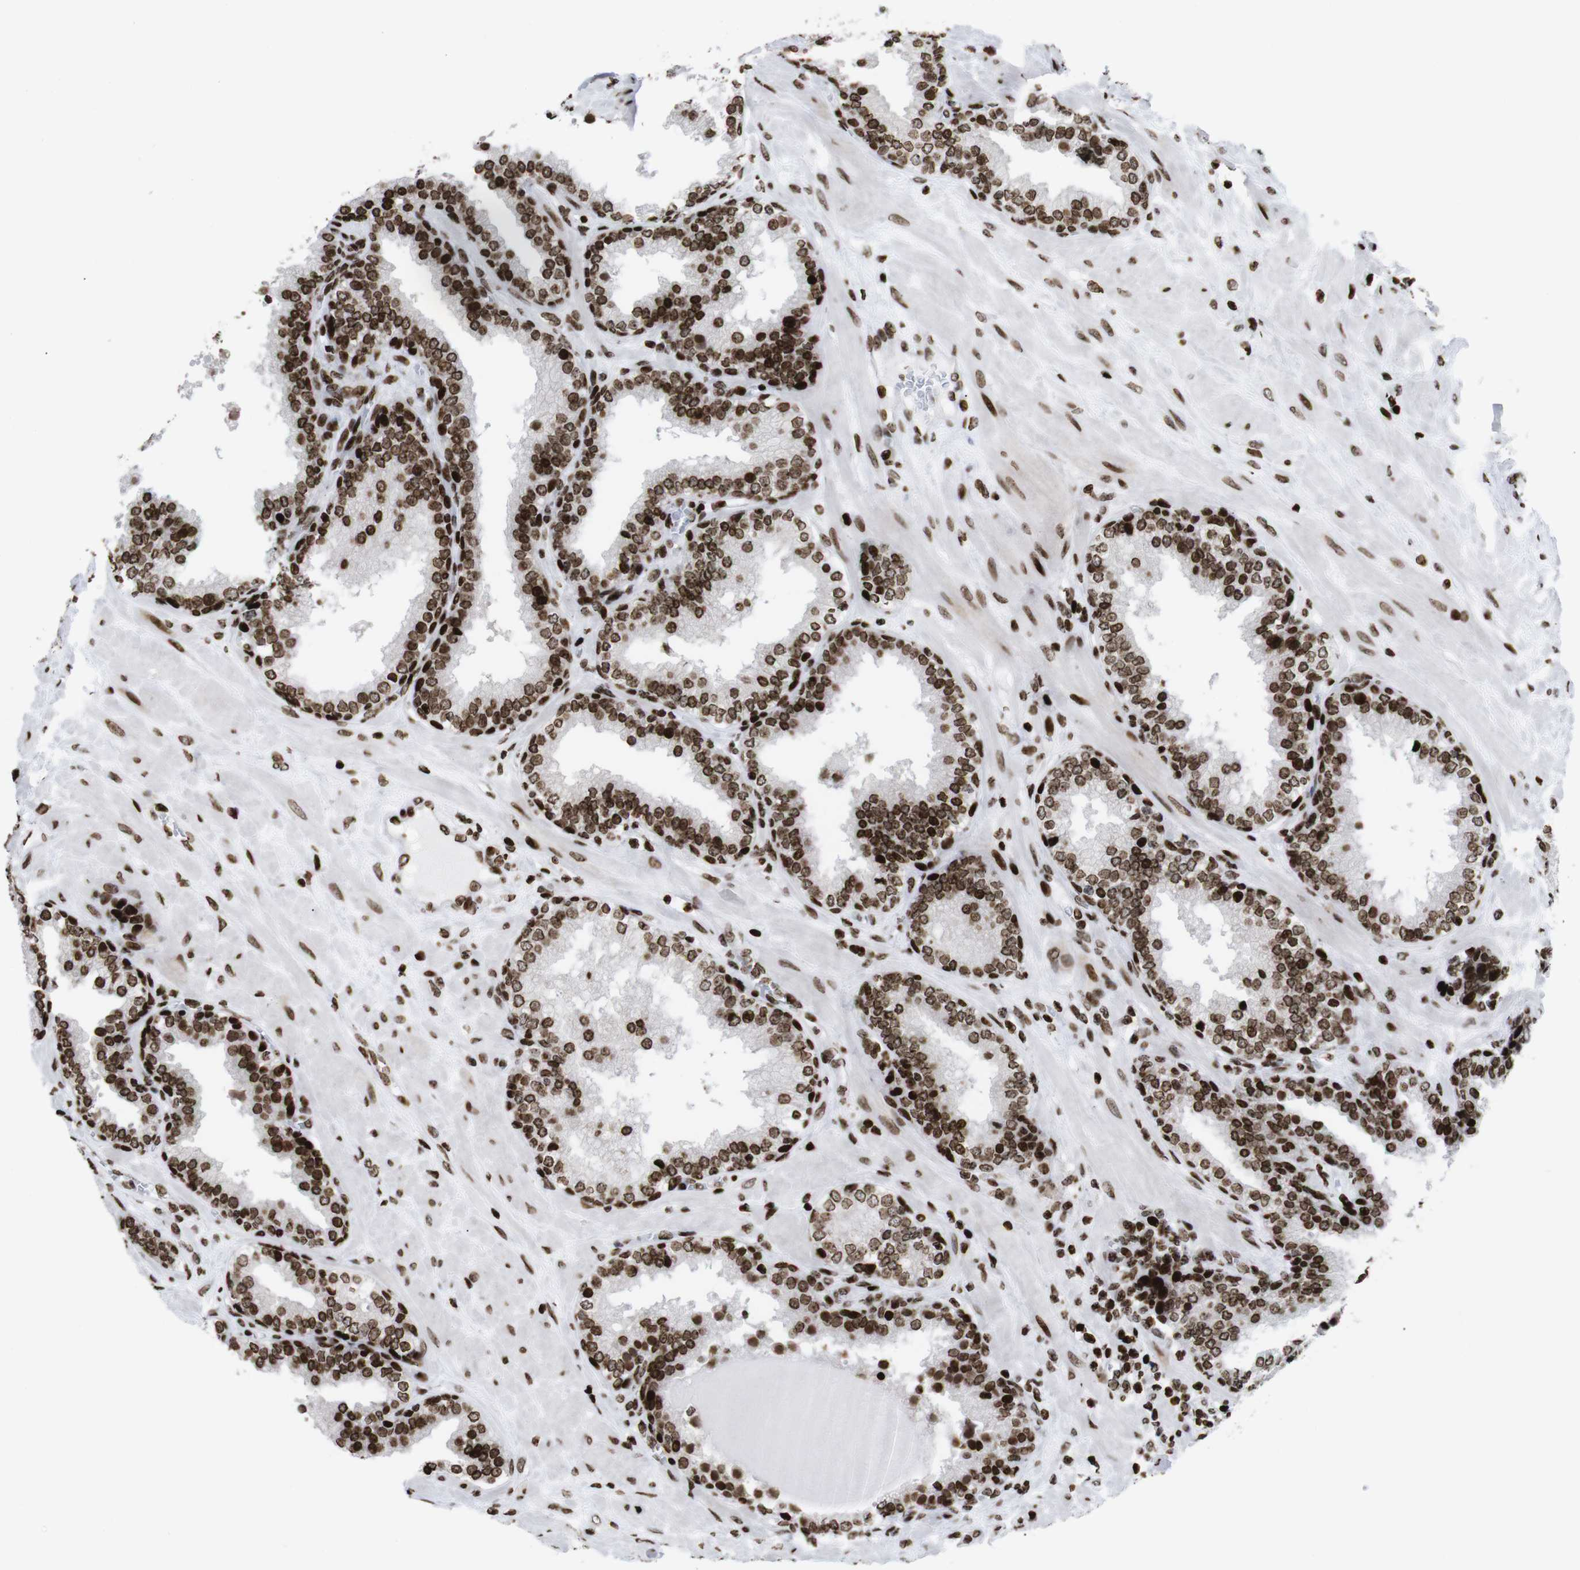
{"staining": {"intensity": "strong", "quantity": ">75%", "location": "nuclear"}, "tissue": "prostate", "cell_type": "Glandular cells", "image_type": "normal", "snomed": [{"axis": "morphology", "description": "Normal tissue, NOS"}, {"axis": "topography", "description": "Prostate"}], "caption": "Immunohistochemical staining of benign prostate demonstrates strong nuclear protein positivity in about >75% of glandular cells. Immunohistochemistry (ihc) stains the protein in brown and the nuclei are stained blue.", "gene": "H1", "patient": {"sex": "male", "age": 51}}